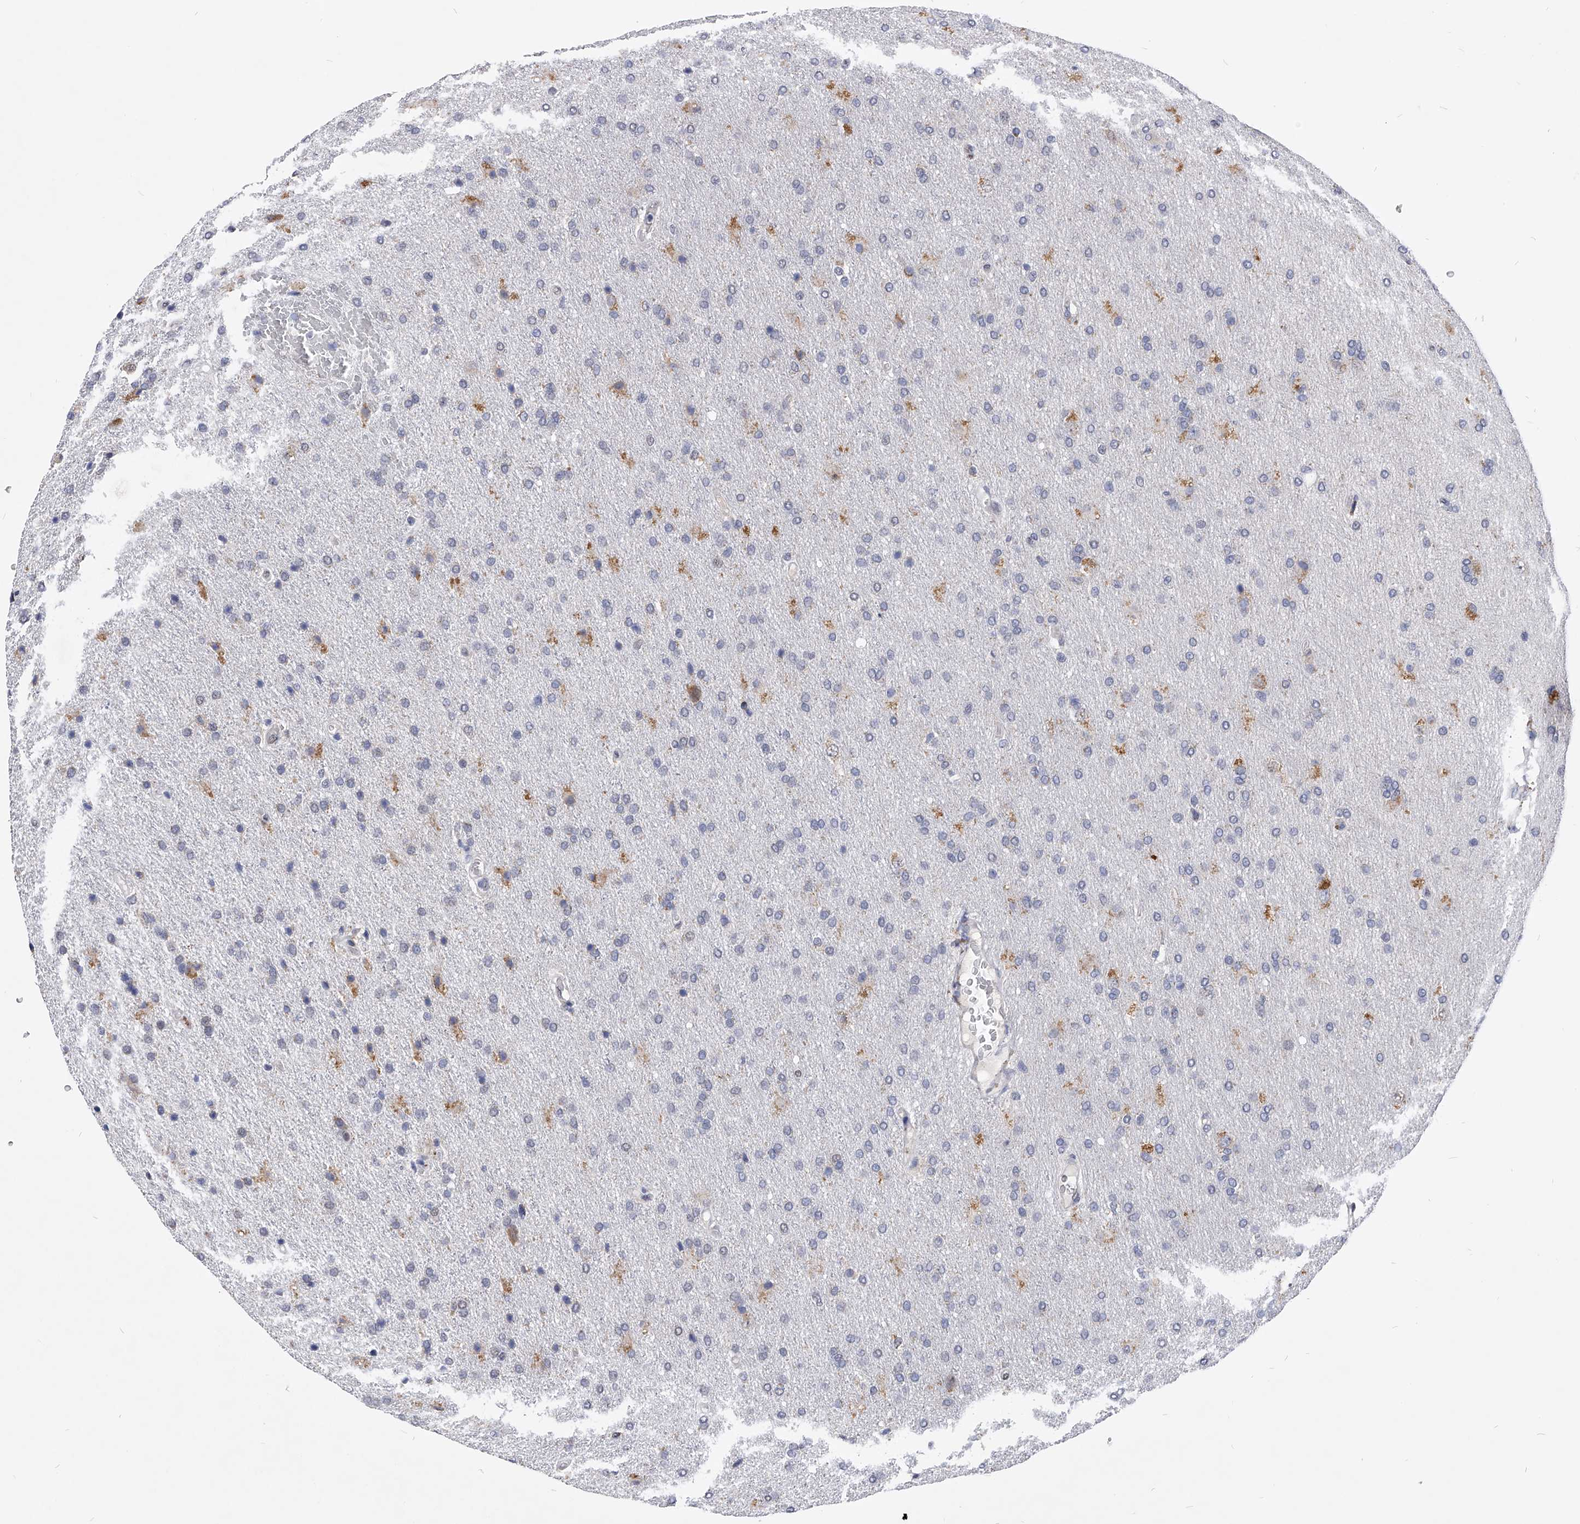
{"staining": {"intensity": "negative", "quantity": "none", "location": "none"}, "tissue": "glioma", "cell_type": "Tumor cells", "image_type": "cancer", "snomed": [{"axis": "morphology", "description": "Glioma, malignant, High grade"}, {"axis": "topography", "description": "Brain"}], "caption": "High power microscopy histopathology image of an immunohistochemistry (IHC) photomicrograph of glioma, revealing no significant staining in tumor cells.", "gene": "ZNF529", "patient": {"sex": "male", "age": 72}}